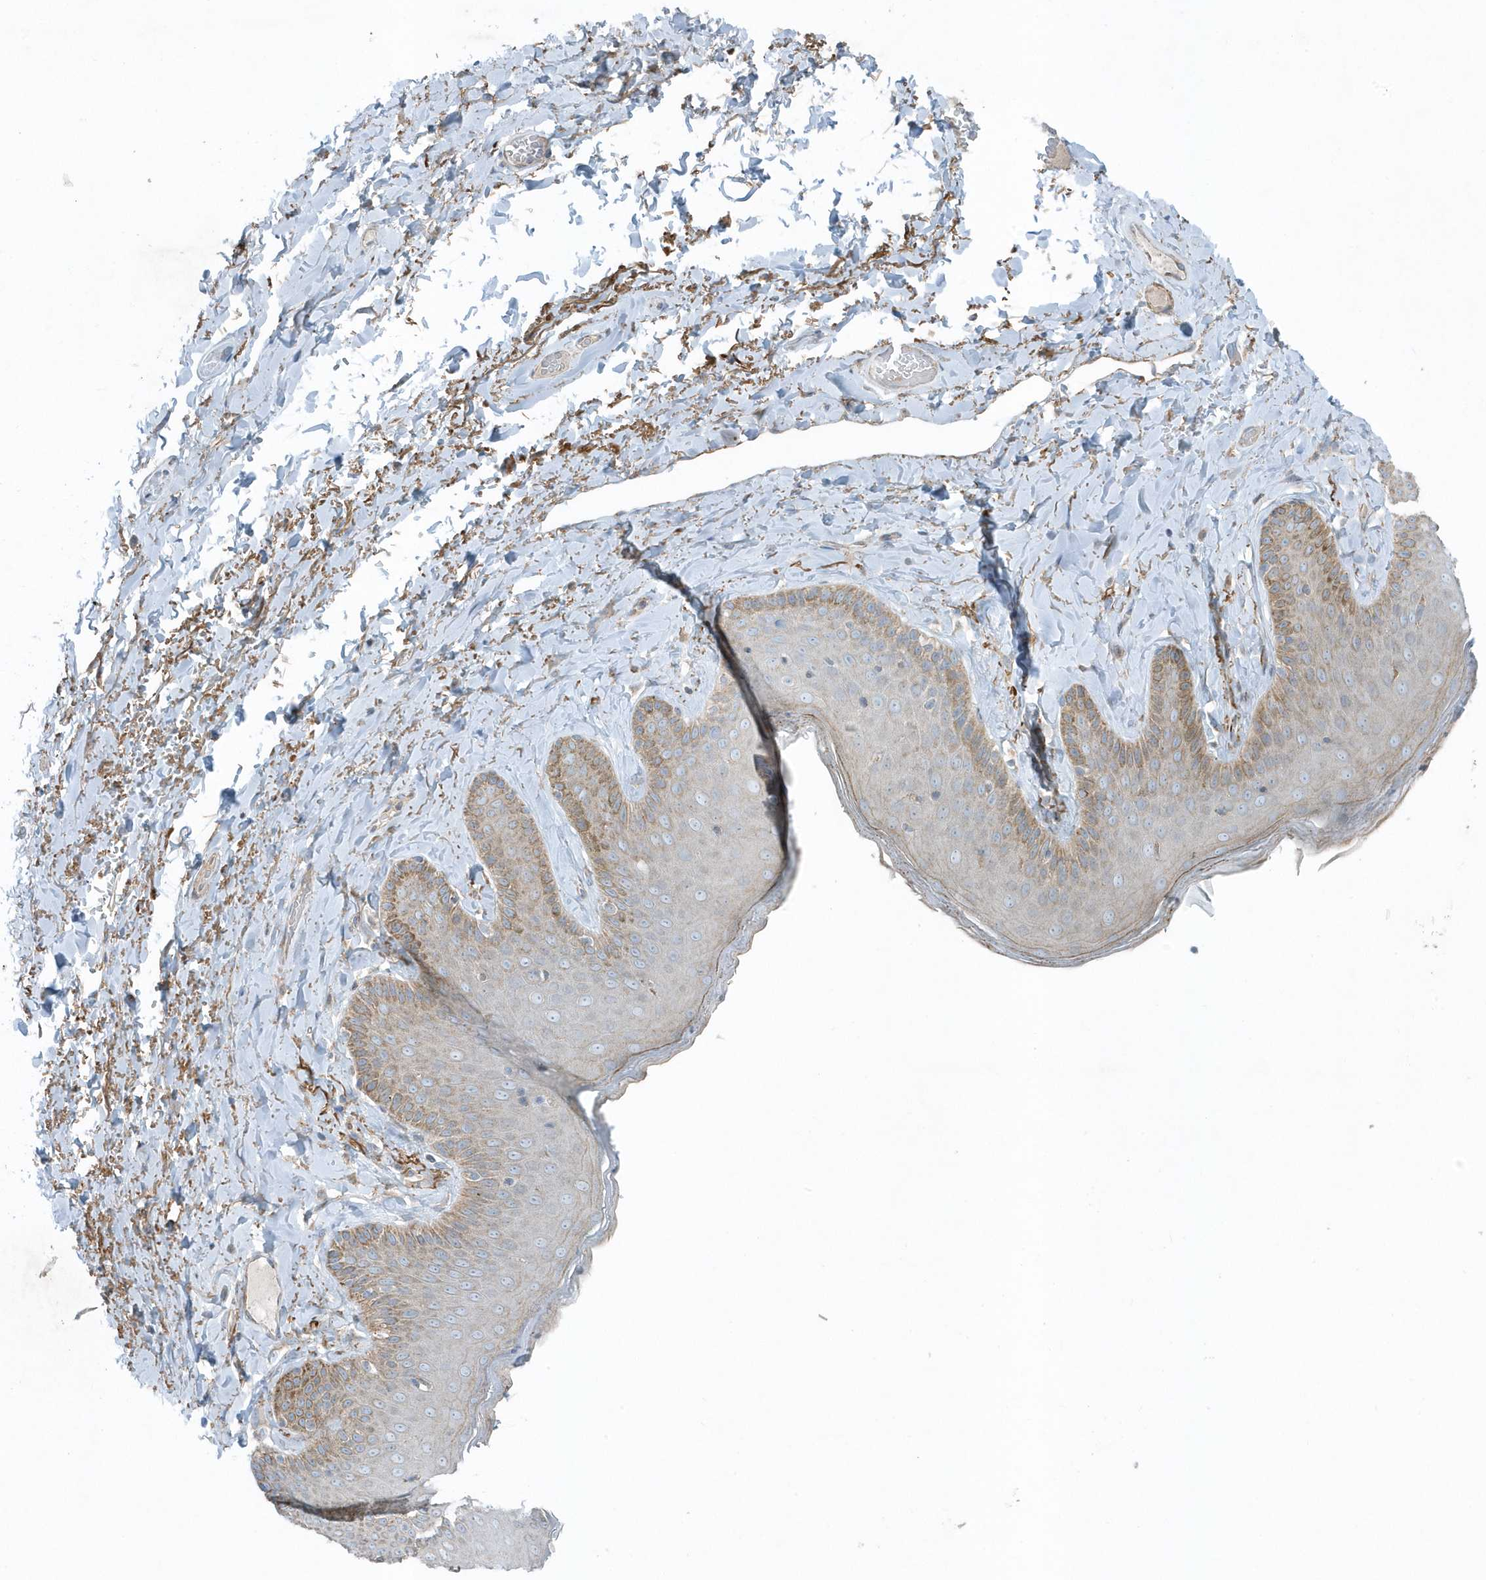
{"staining": {"intensity": "moderate", "quantity": "25%-75%", "location": "cytoplasmic/membranous"}, "tissue": "skin", "cell_type": "Epidermal cells", "image_type": "normal", "snomed": [{"axis": "morphology", "description": "Normal tissue, NOS"}, {"axis": "topography", "description": "Anal"}], "caption": "Moderate cytoplasmic/membranous staining for a protein is appreciated in about 25%-75% of epidermal cells of benign skin using immunohistochemistry.", "gene": "SLC38A2", "patient": {"sex": "male", "age": 69}}